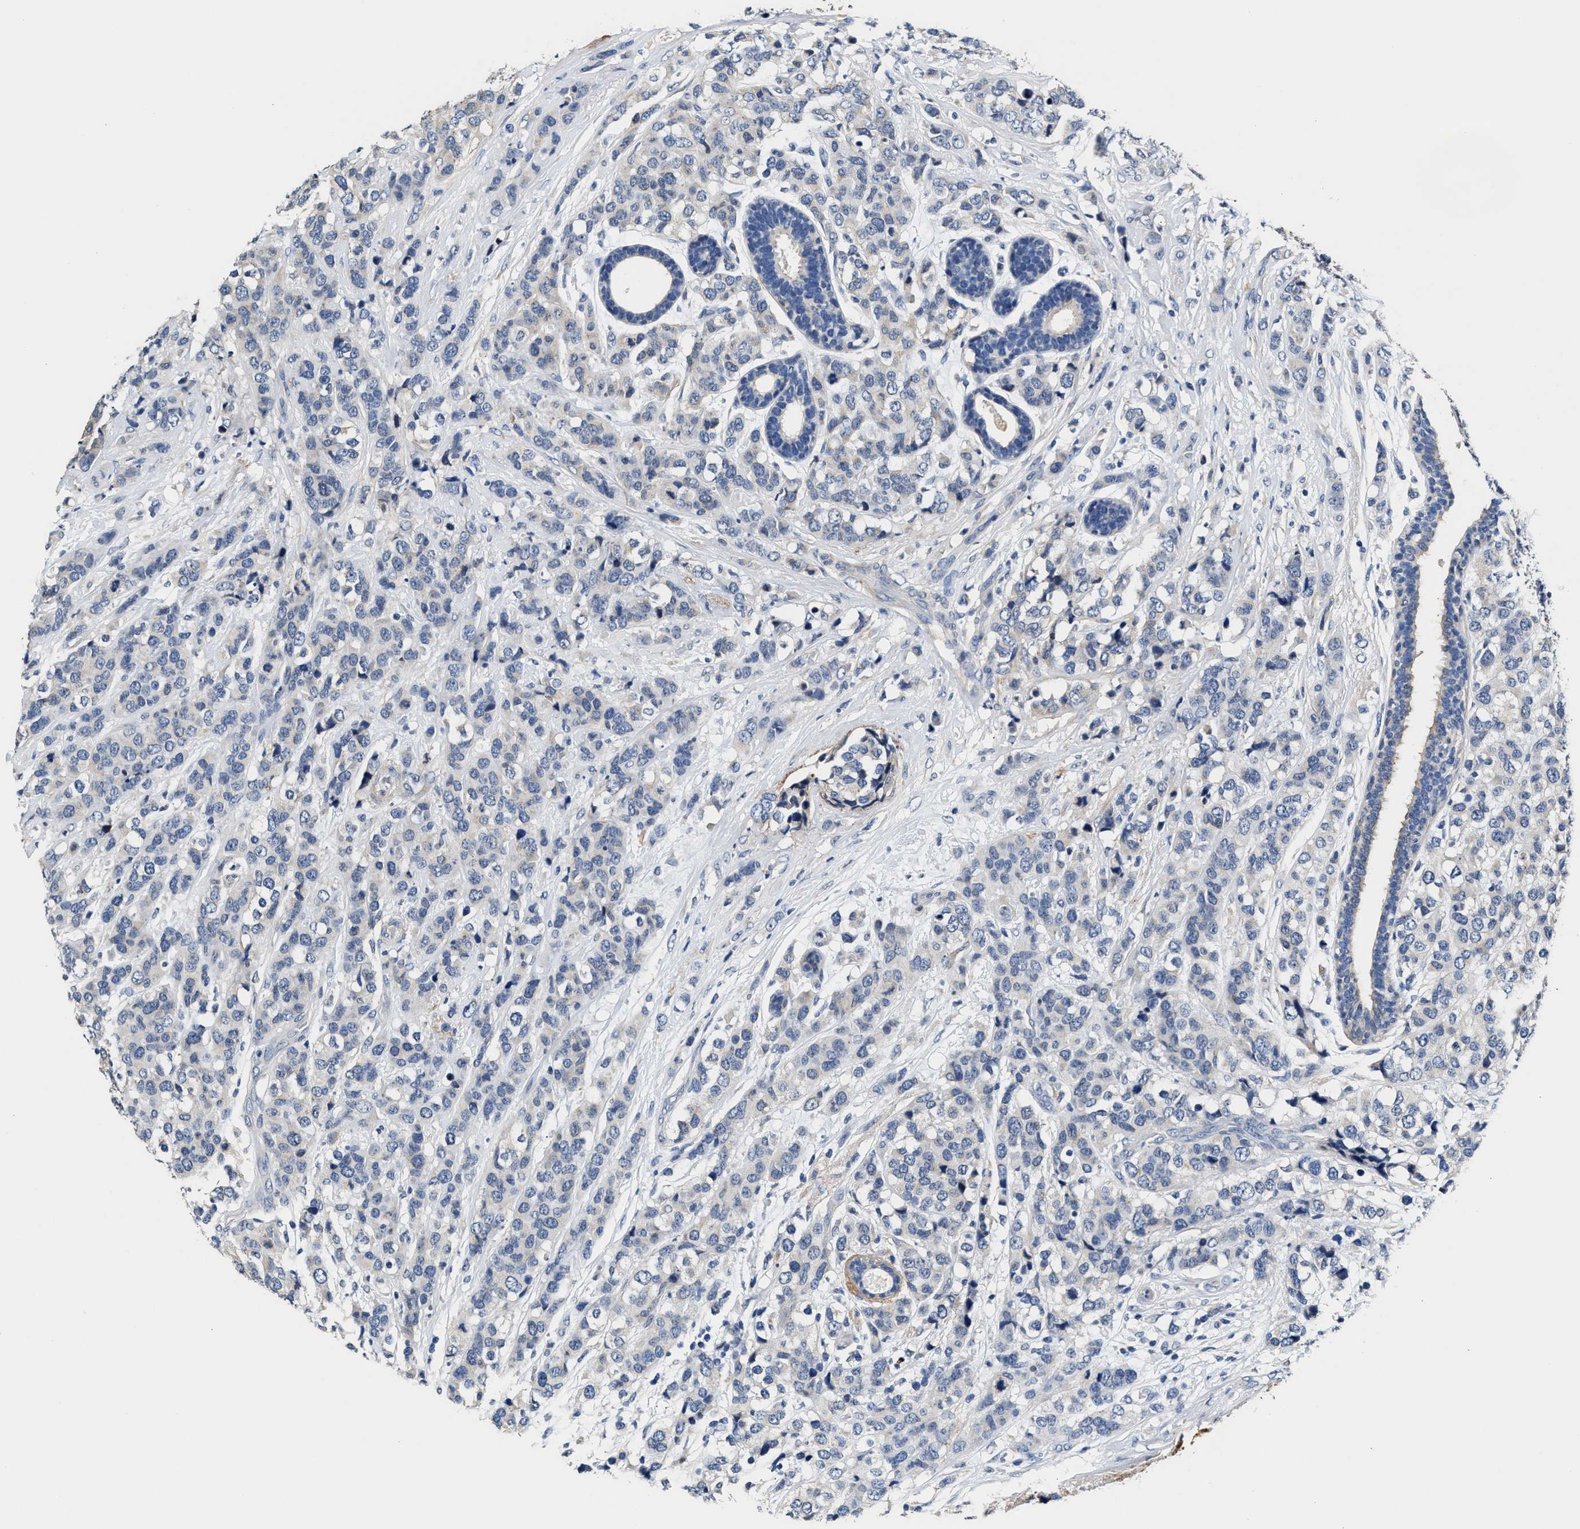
{"staining": {"intensity": "negative", "quantity": "none", "location": "none"}, "tissue": "breast cancer", "cell_type": "Tumor cells", "image_type": "cancer", "snomed": [{"axis": "morphology", "description": "Lobular carcinoma"}, {"axis": "topography", "description": "Breast"}], "caption": "Image shows no significant protein staining in tumor cells of breast lobular carcinoma.", "gene": "MYH3", "patient": {"sex": "female", "age": 59}}